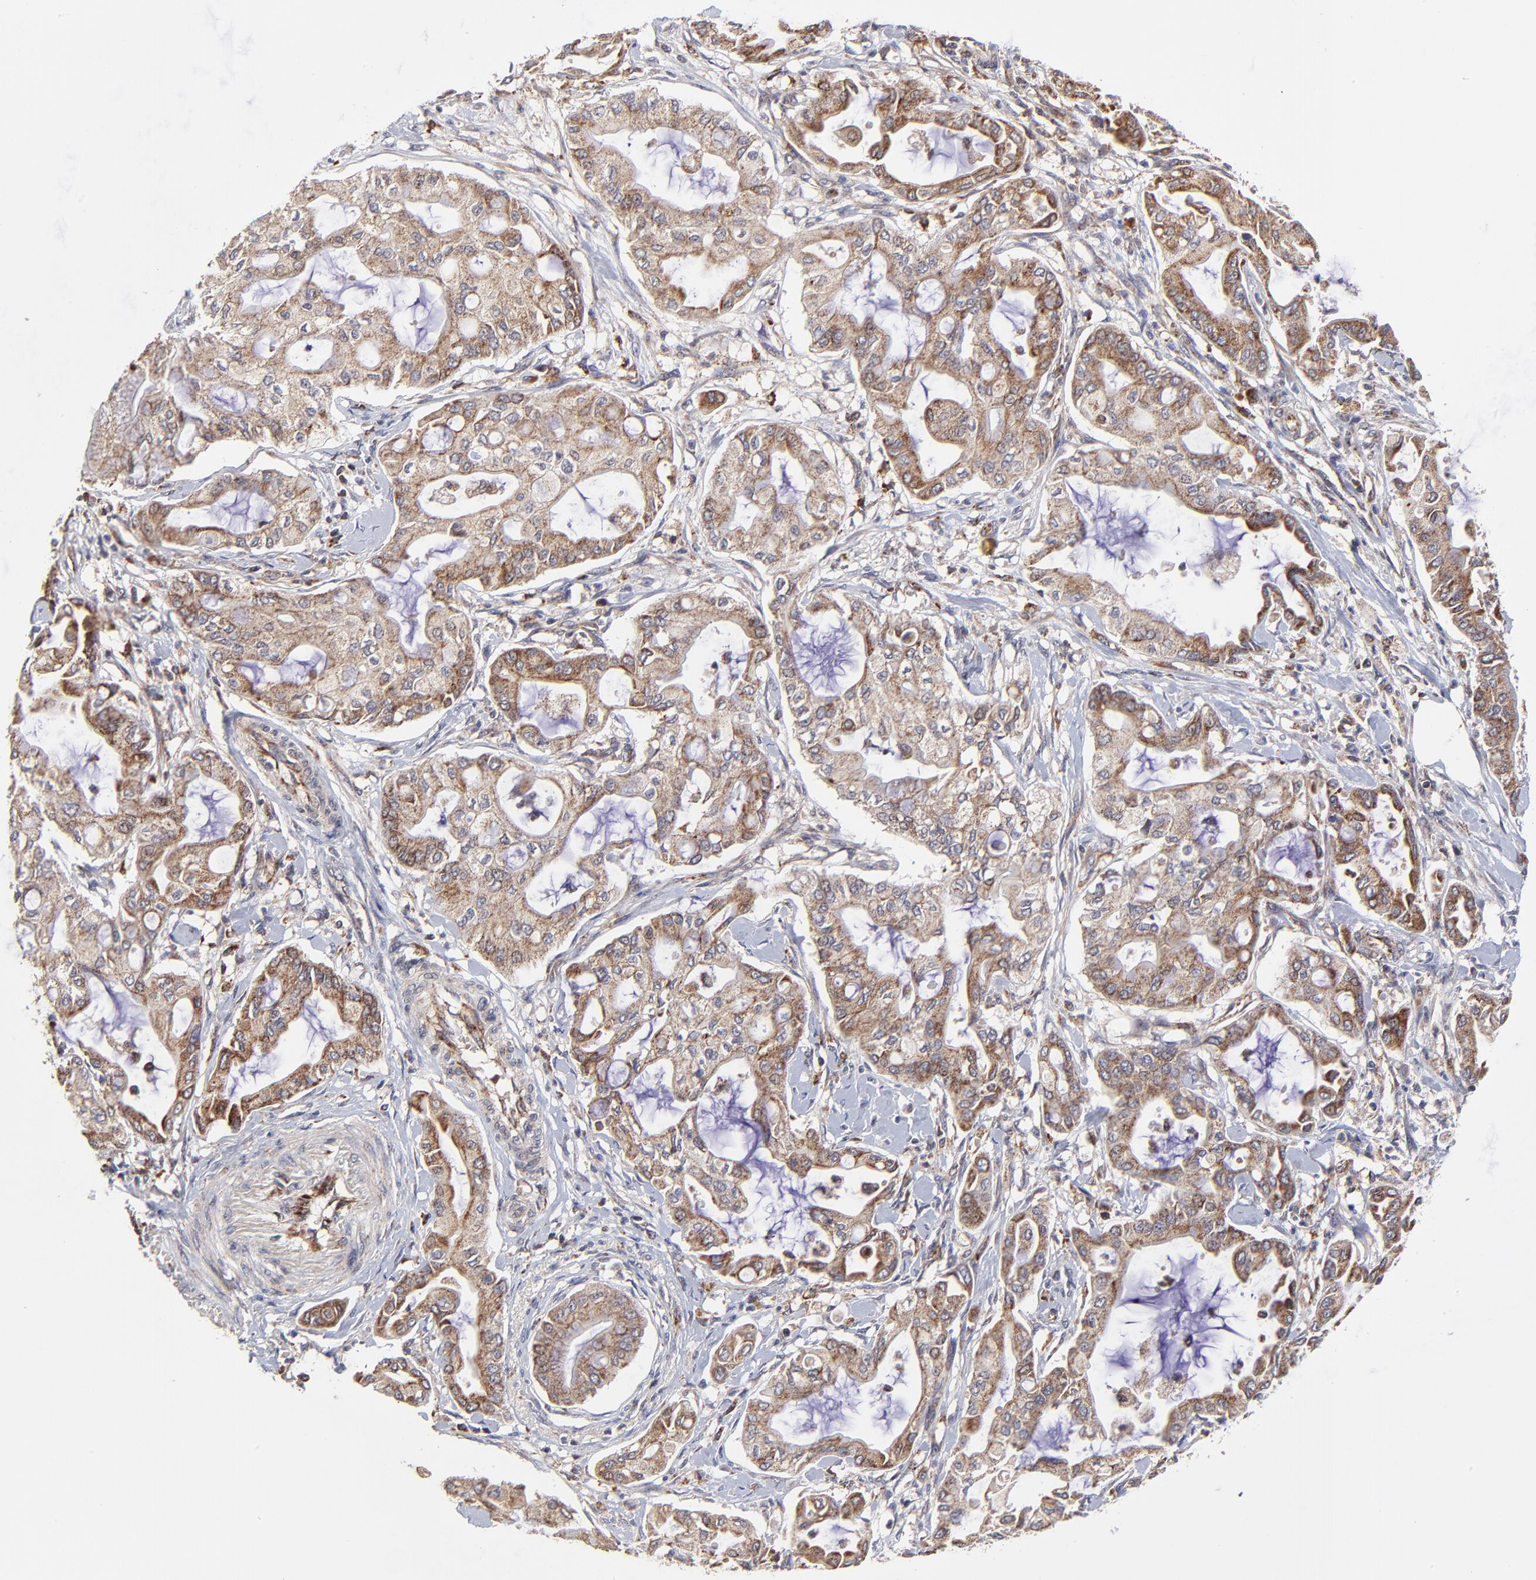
{"staining": {"intensity": "moderate", "quantity": ">75%", "location": "cytoplasmic/membranous"}, "tissue": "pancreatic cancer", "cell_type": "Tumor cells", "image_type": "cancer", "snomed": [{"axis": "morphology", "description": "Adenocarcinoma, NOS"}, {"axis": "morphology", "description": "Adenocarcinoma, metastatic, NOS"}, {"axis": "topography", "description": "Lymph node"}, {"axis": "topography", "description": "Pancreas"}, {"axis": "topography", "description": "Duodenum"}], "caption": "Protein expression analysis of pancreatic cancer (adenocarcinoma) exhibits moderate cytoplasmic/membranous positivity in about >75% of tumor cells.", "gene": "MAP2K7", "patient": {"sex": "female", "age": 64}}